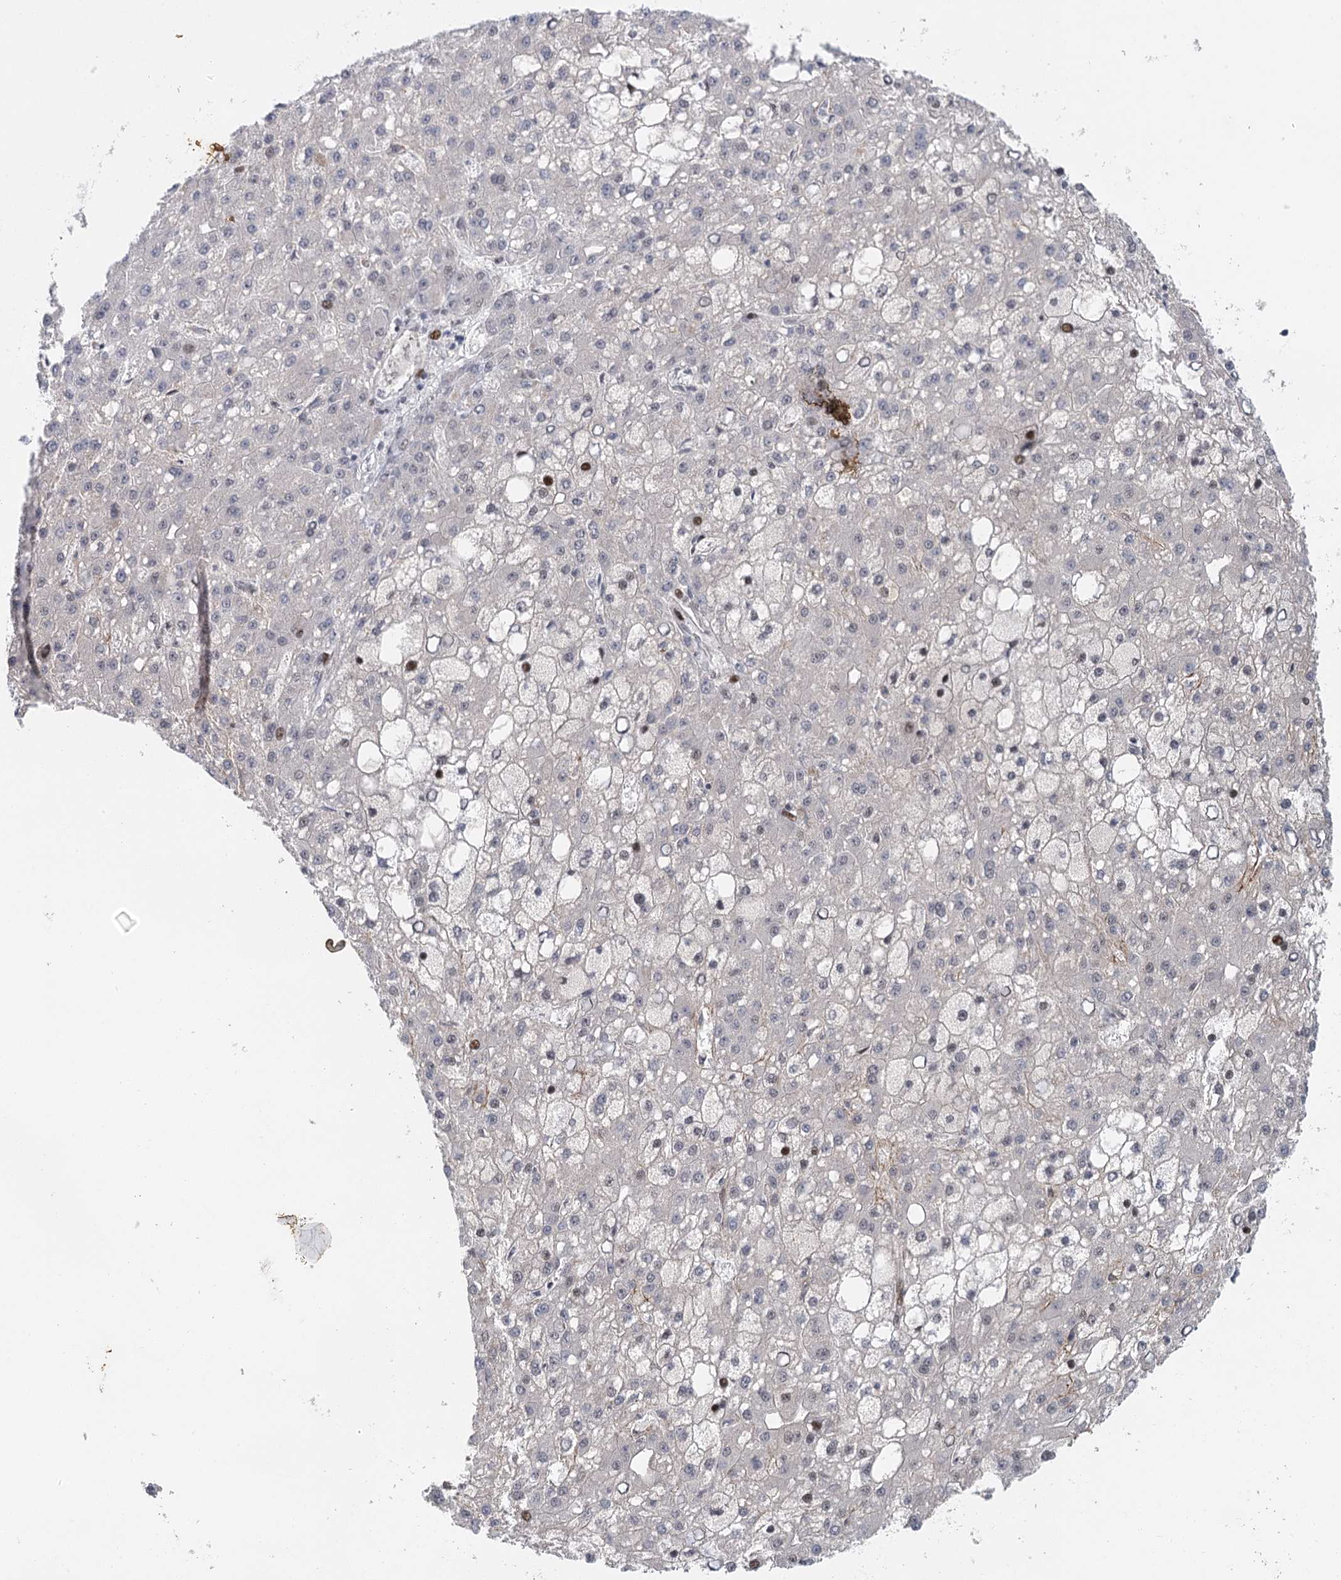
{"staining": {"intensity": "negative", "quantity": "none", "location": "none"}, "tissue": "liver cancer", "cell_type": "Tumor cells", "image_type": "cancer", "snomed": [{"axis": "morphology", "description": "Carcinoma, Hepatocellular, NOS"}, {"axis": "topography", "description": "Liver"}], "caption": "The photomicrograph reveals no staining of tumor cells in liver hepatocellular carcinoma.", "gene": "IL11RA", "patient": {"sex": "male", "age": 67}}